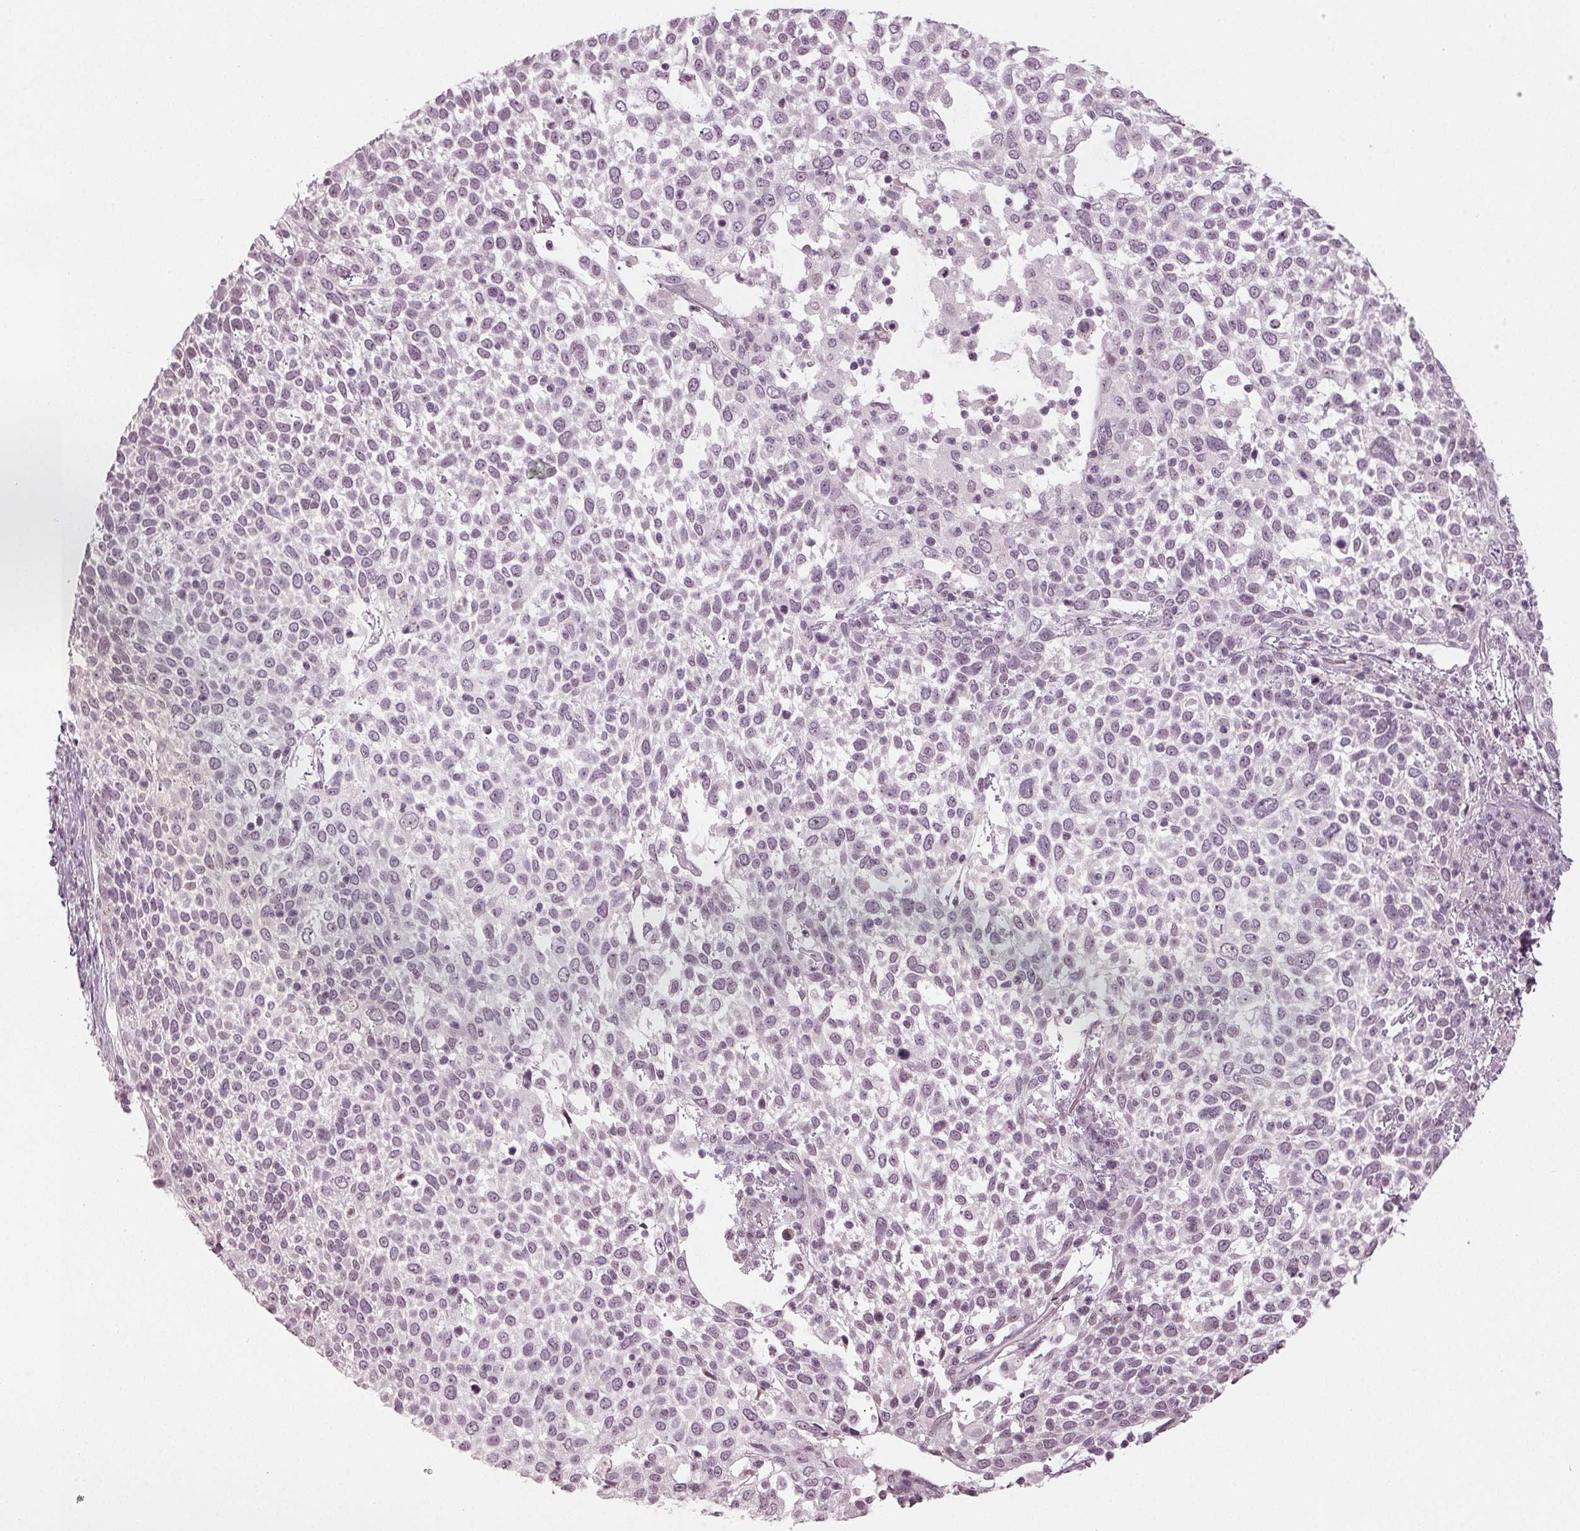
{"staining": {"intensity": "negative", "quantity": "none", "location": "none"}, "tissue": "cervical cancer", "cell_type": "Tumor cells", "image_type": "cancer", "snomed": [{"axis": "morphology", "description": "Squamous cell carcinoma, NOS"}, {"axis": "topography", "description": "Cervix"}], "caption": "Immunohistochemistry photomicrograph of squamous cell carcinoma (cervical) stained for a protein (brown), which exhibits no staining in tumor cells.", "gene": "ADPRHL1", "patient": {"sex": "female", "age": 61}}